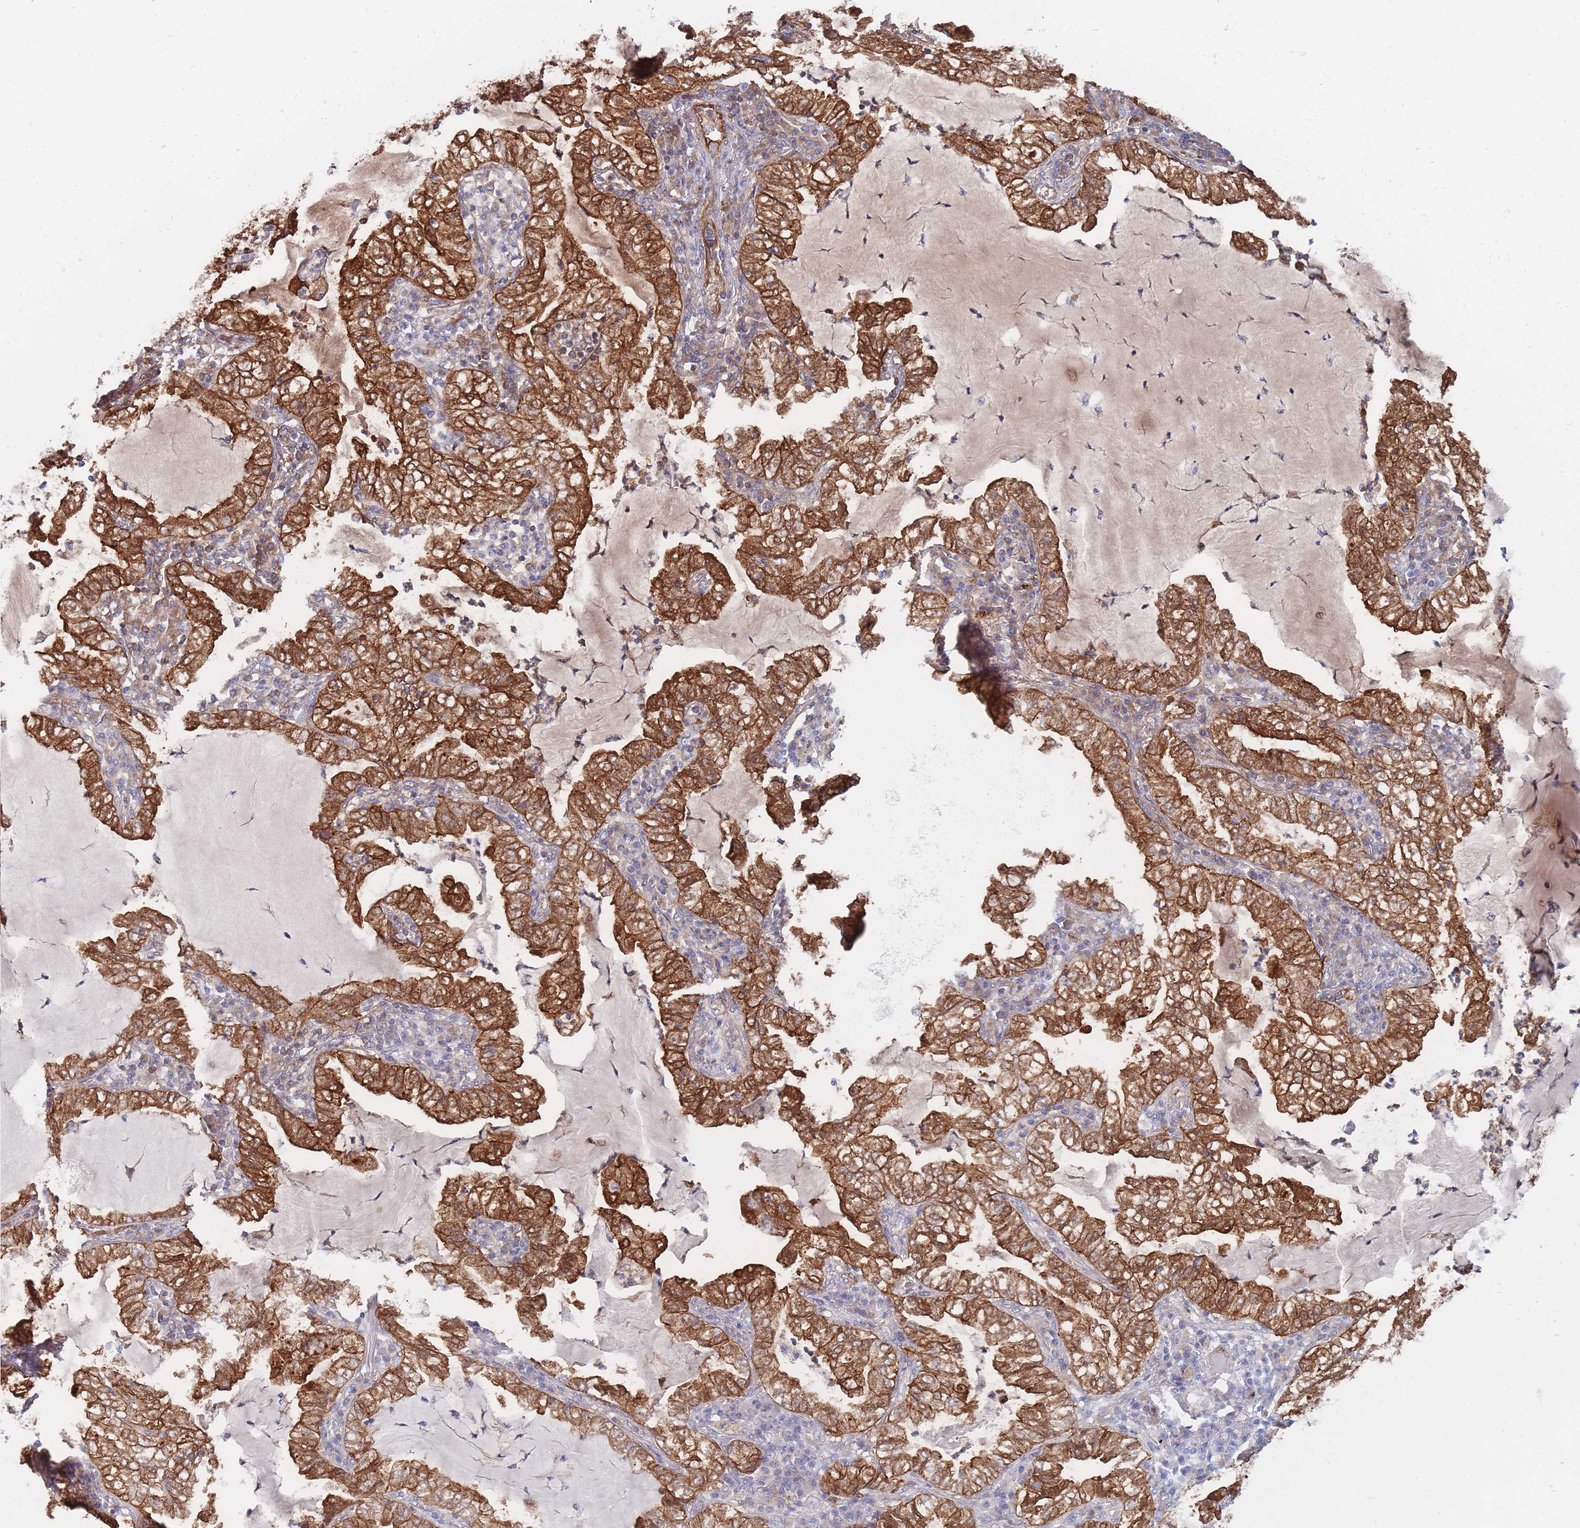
{"staining": {"intensity": "moderate", "quantity": ">75%", "location": "cytoplasmic/membranous,nuclear"}, "tissue": "lung cancer", "cell_type": "Tumor cells", "image_type": "cancer", "snomed": [{"axis": "morphology", "description": "Adenocarcinoma, NOS"}, {"axis": "topography", "description": "Lung"}], "caption": "Immunohistochemistry (IHC) of lung adenocarcinoma reveals medium levels of moderate cytoplasmic/membranous and nuclear positivity in approximately >75% of tumor cells.", "gene": "G6PC1", "patient": {"sex": "female", "age": 73}}